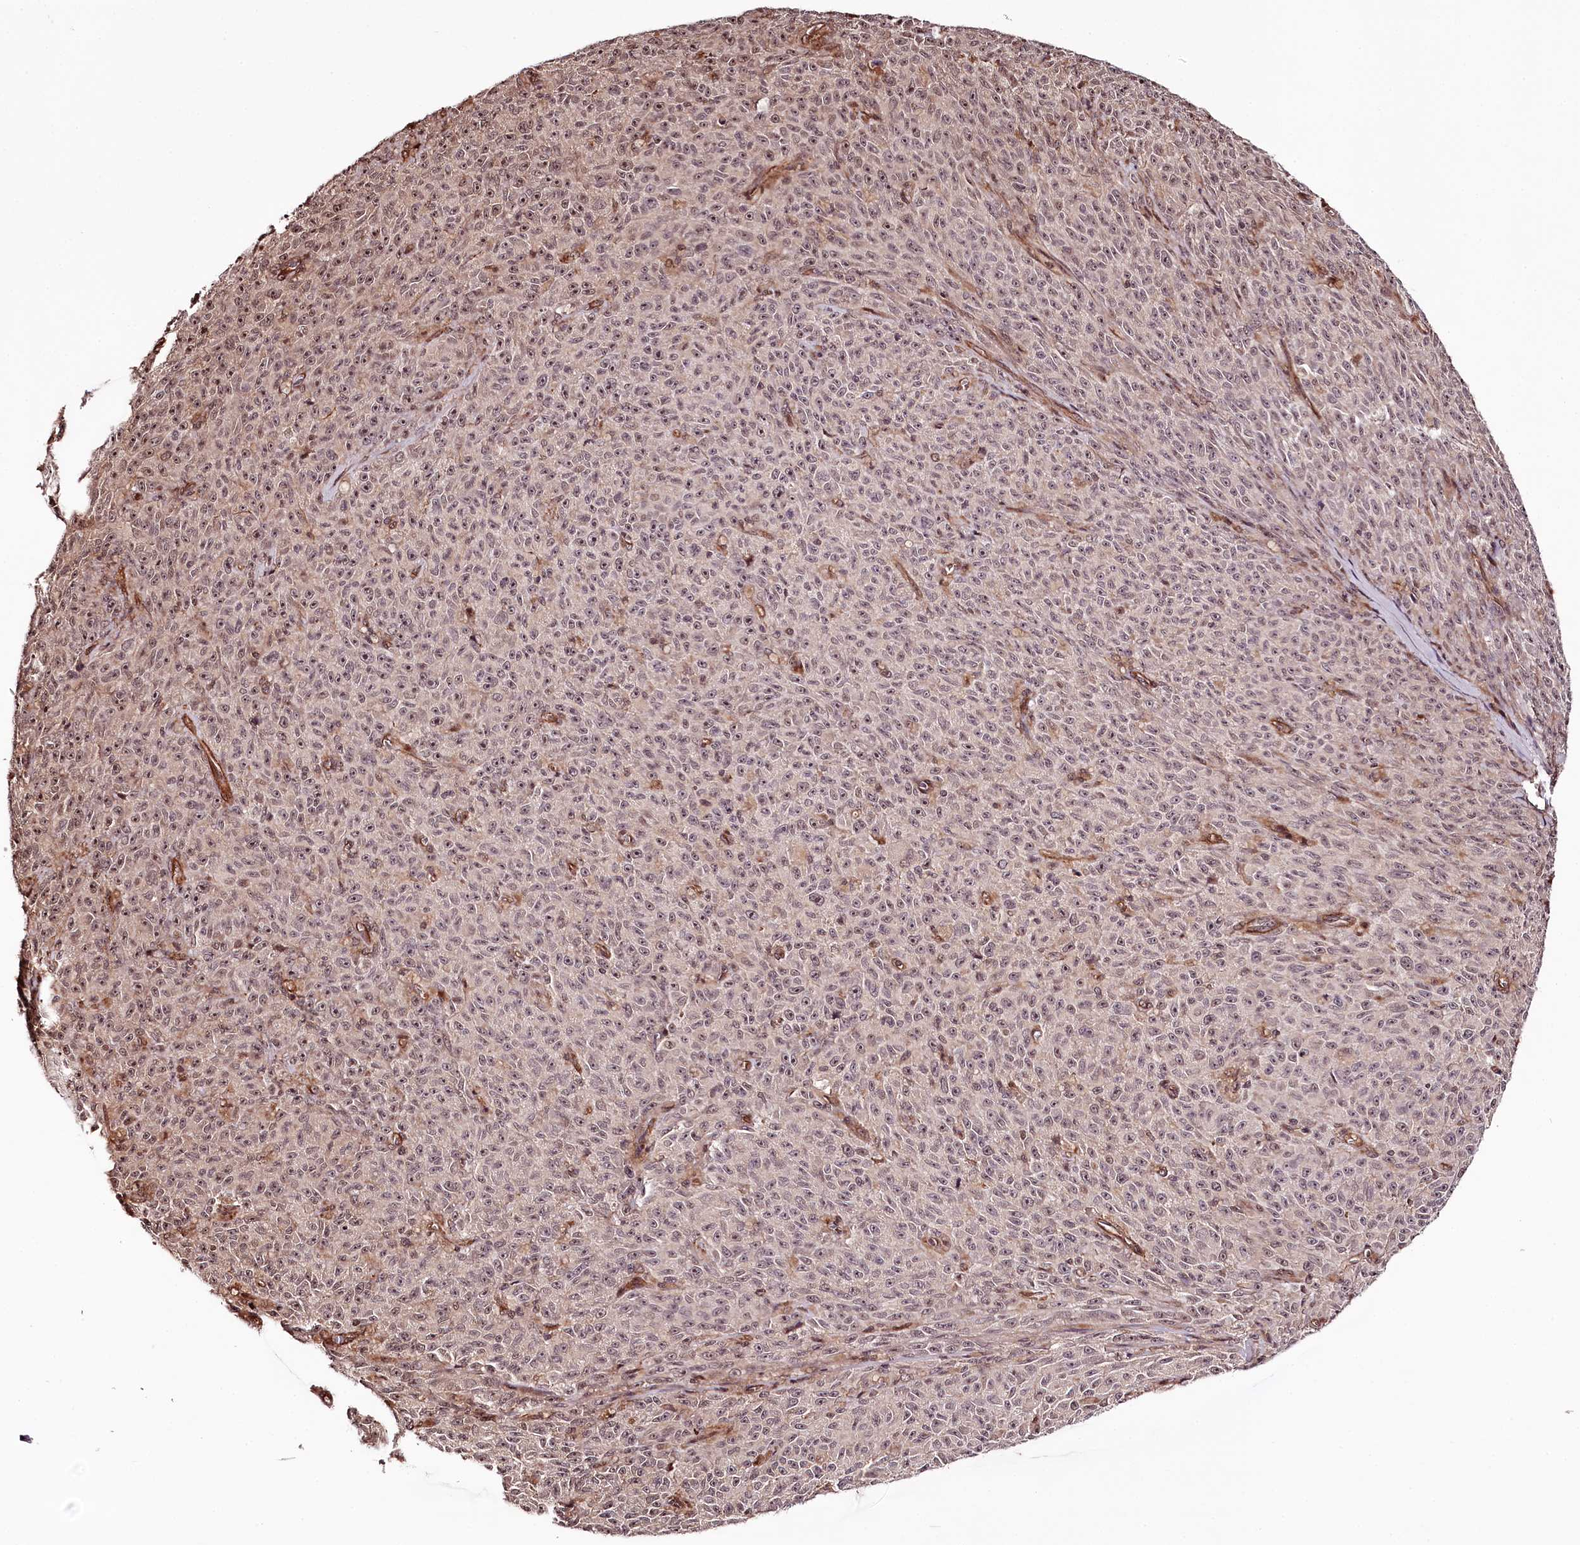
{"staining": {"intensity": "moderate", "quantity": "25%-75%", "location": "cytoplasmic/membranous,nuclear"}, "tissue": "melanoma", "cell_type": "Tumor cells", "image_type": "cancer", "snomed": [{"axis": "morphology", "description": "Malignant melanoma, NOS"}, {"axis": "topography", "description": "Skin"}], "caption": "A high-resolution photomicrograph shows IHC staining of malignant melanoma, which exhibits moderate cytoplasmic/membranous and nuclear positivity in approximately 25%-75% of tumor cells.", "gene": "TTC33", "patient": {"sex": "female", "age": 82}}